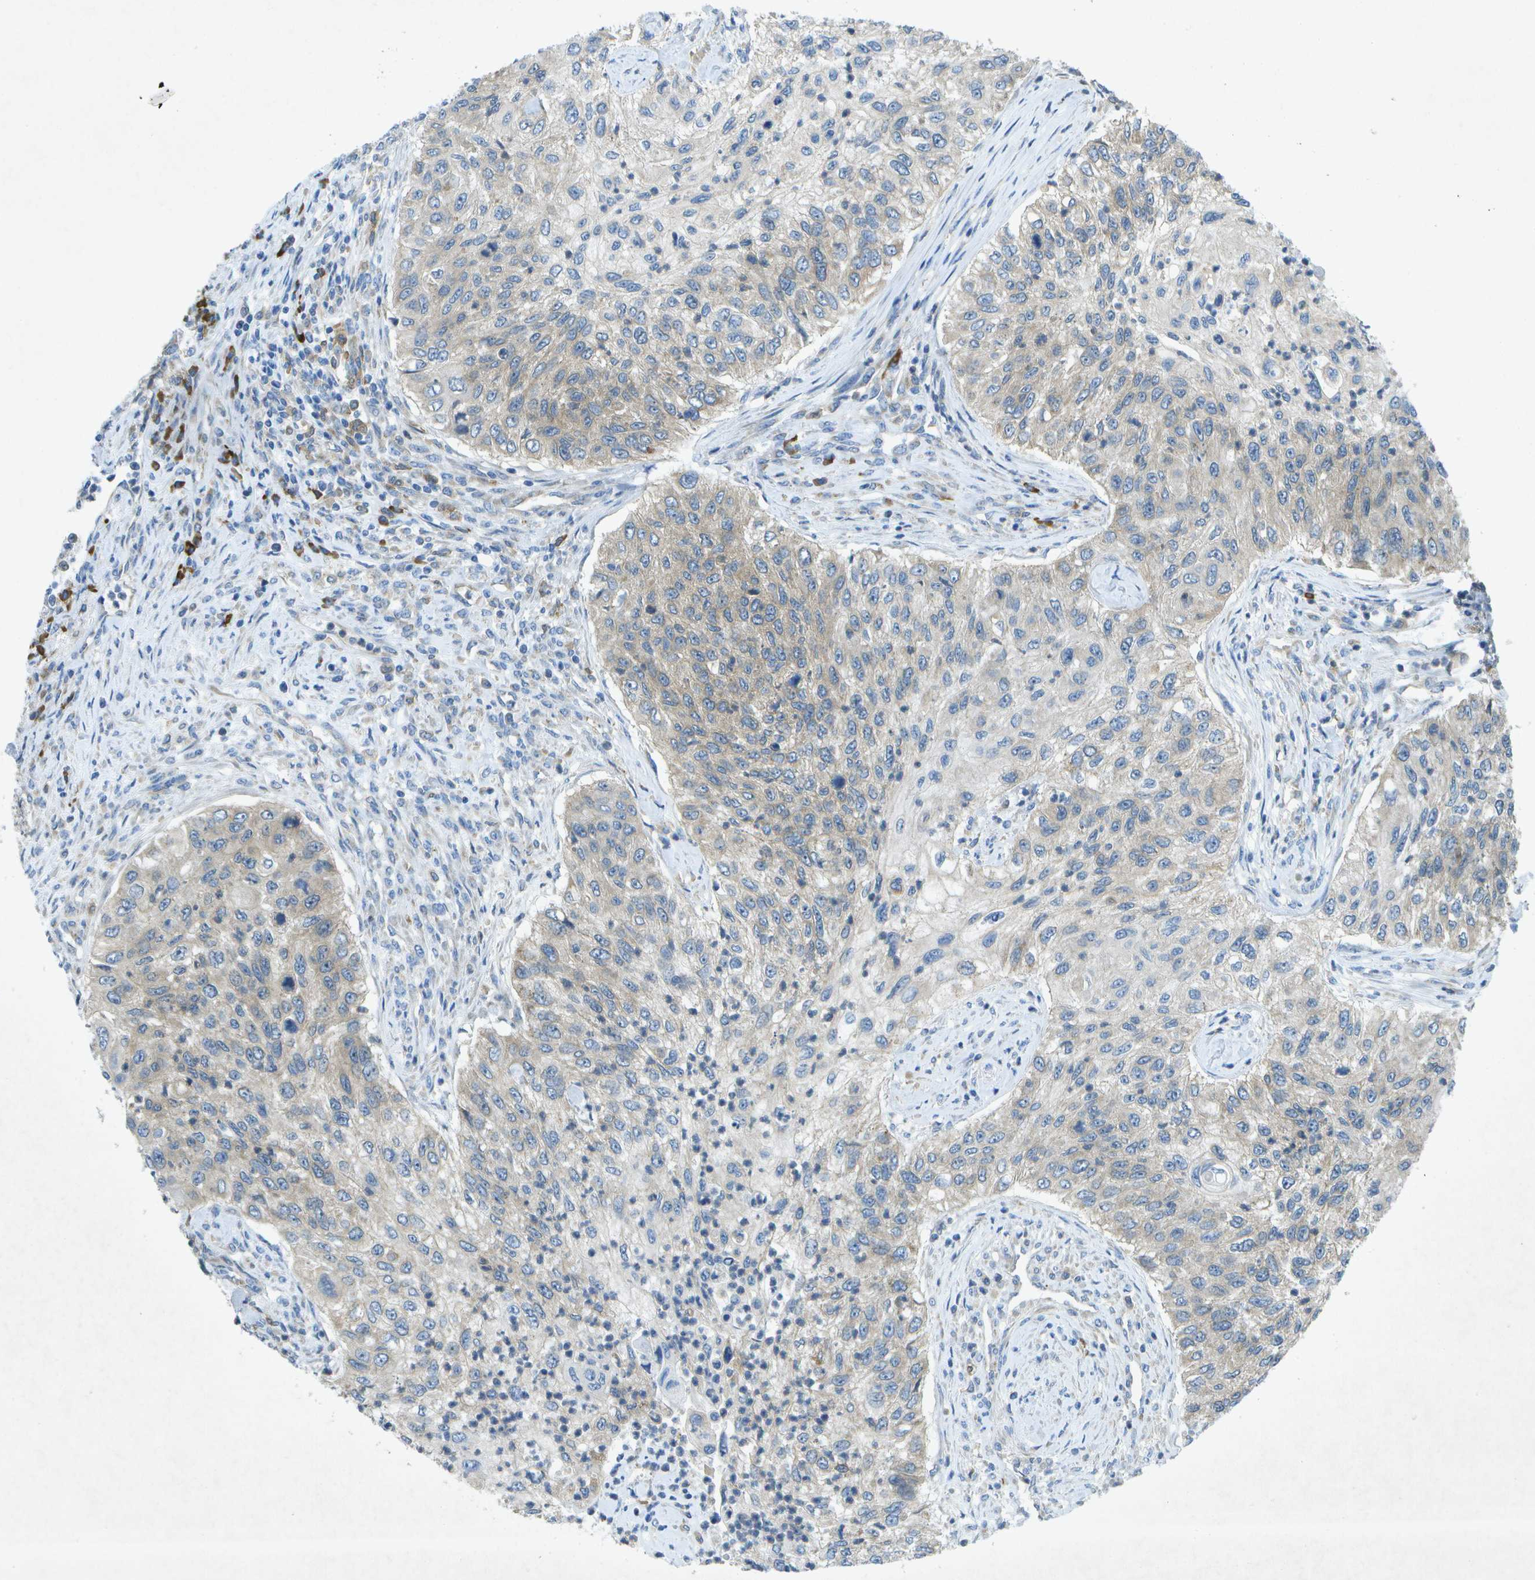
{"staining": {"intensity": "weak", "quantity": "<25%", "location": "cytoplasmic/membranous"}, "tissue": "urothelial cancer", "cell_type": "Tumor cells", "image_type": "cancer", "snomed": [{"axis": "morphology", "description": "Urothelial carcinoma, High grade"}, {"axis": "topography", "description": "Urinary bladder"}], "caption": "Tumor cells are negative for protein expression in human urothelial cancer.", "gene": "WNK2", "patient": {"sex": "female", "age": 60}}